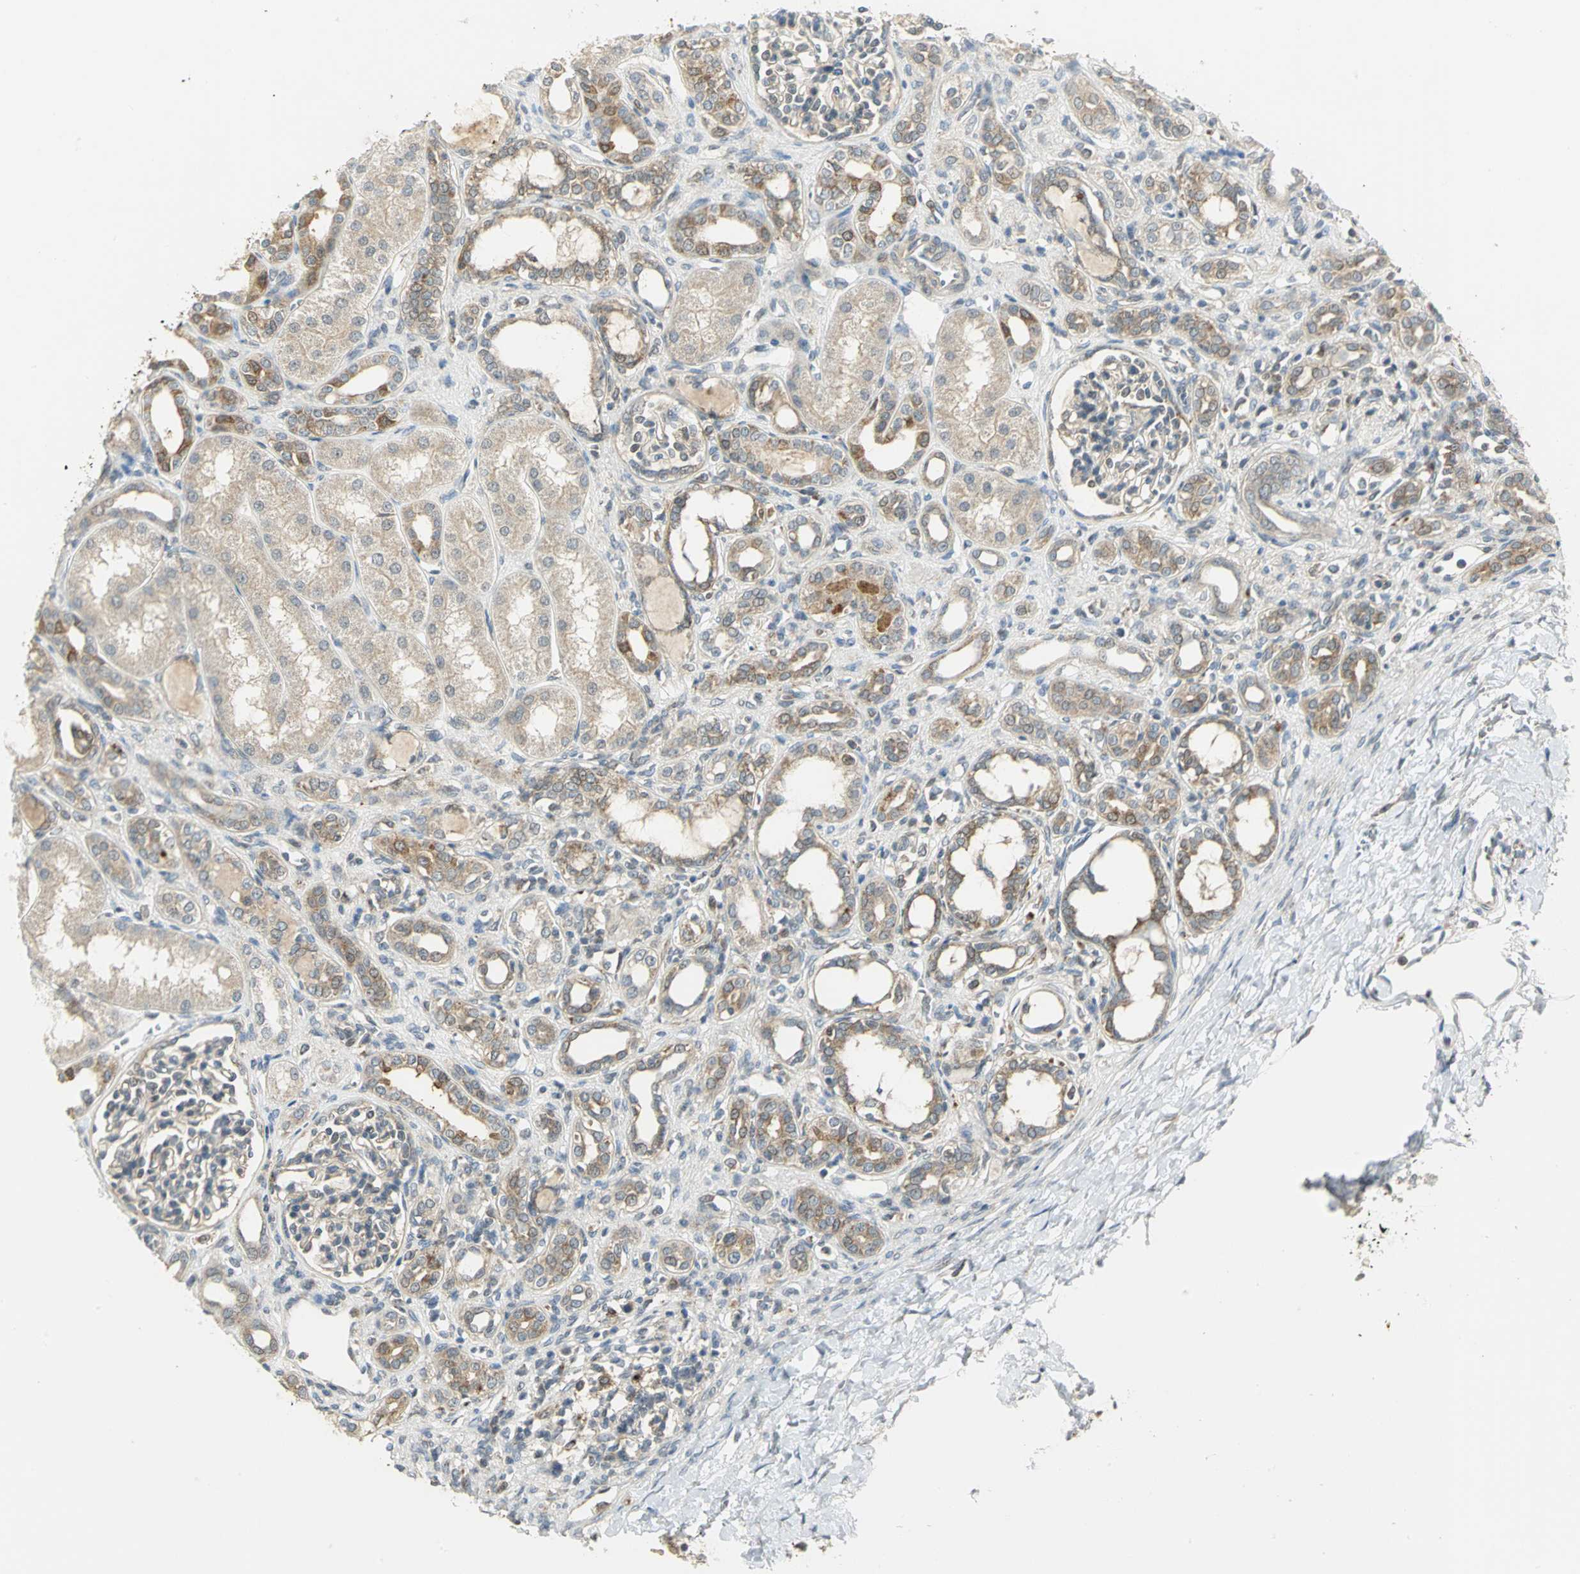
{"staining": {"intensity": "negative", "quantity": "none", "location": "none"}, "tissue": "kidney", "cell_type": "Cells in glomeruli", "image_type": "normal", "snomed": [{"axis": "morphology", "description": "Normal tissue, NOS"}, {"axis": "topography", "description": "Kidney"}], "caption": "DAB (3,3'-diaminobenzidine) immunohistochemical staining of normal kidney displays no significant positivity in cells in glomeruli.", "gene": "MAPK8IP3", "patient": {"sex": "male", "age": 7}}